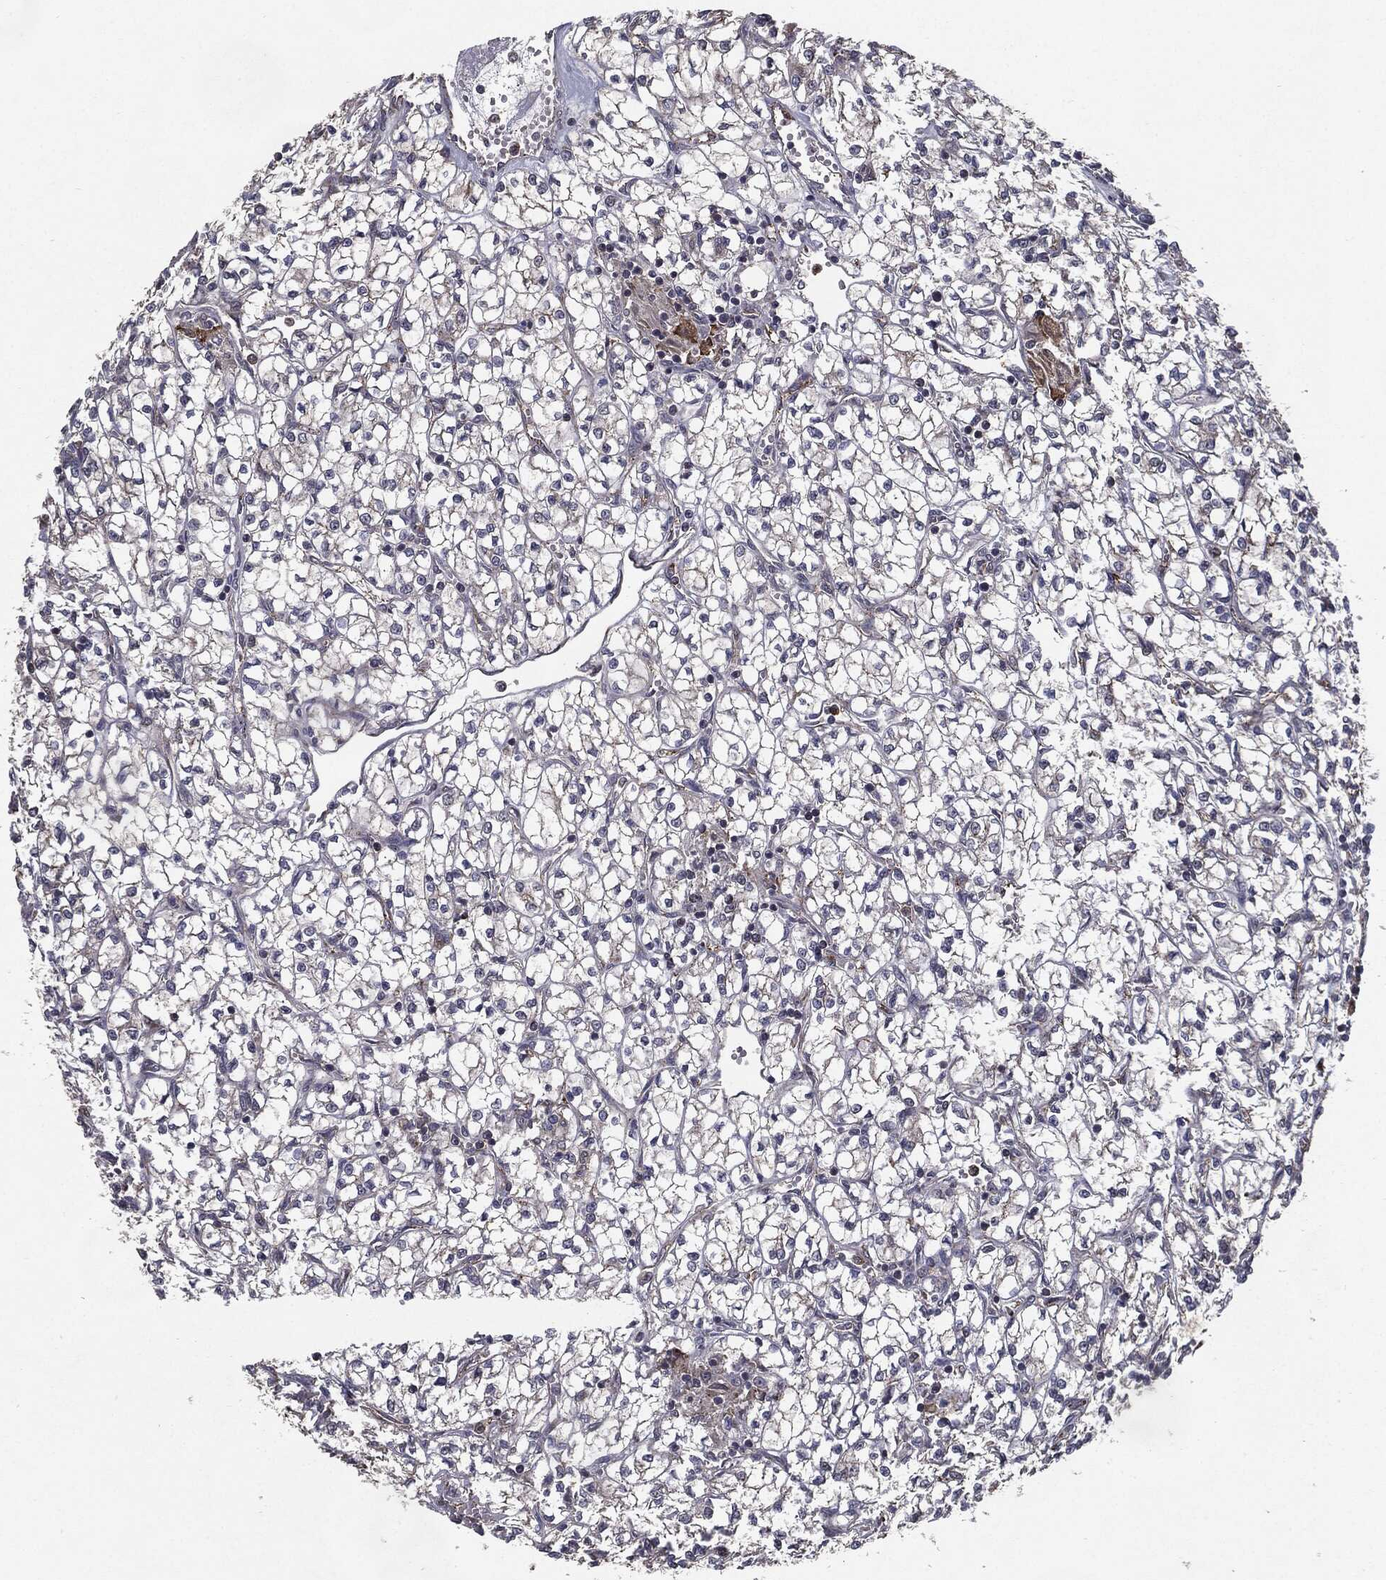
{"staining": {"intensity": "negative", "quantity": "none", "location": "none"}, "tissue": "renal cancer", "cell_type": "Tumor cells", "image_type": "cancer", "snomed": [{"axis": "morphology", "description": "Adenocarcinoma, NOS"}, {"axis": "topography", "description": "Kidney"}], "caption": "Human renal cancer stained for a protein using immunohistochemistry (IHC) demonstrates no staining in tumor cells.", "gene": "HDAC5", "patient": {"sex": "female", "age": 64}}